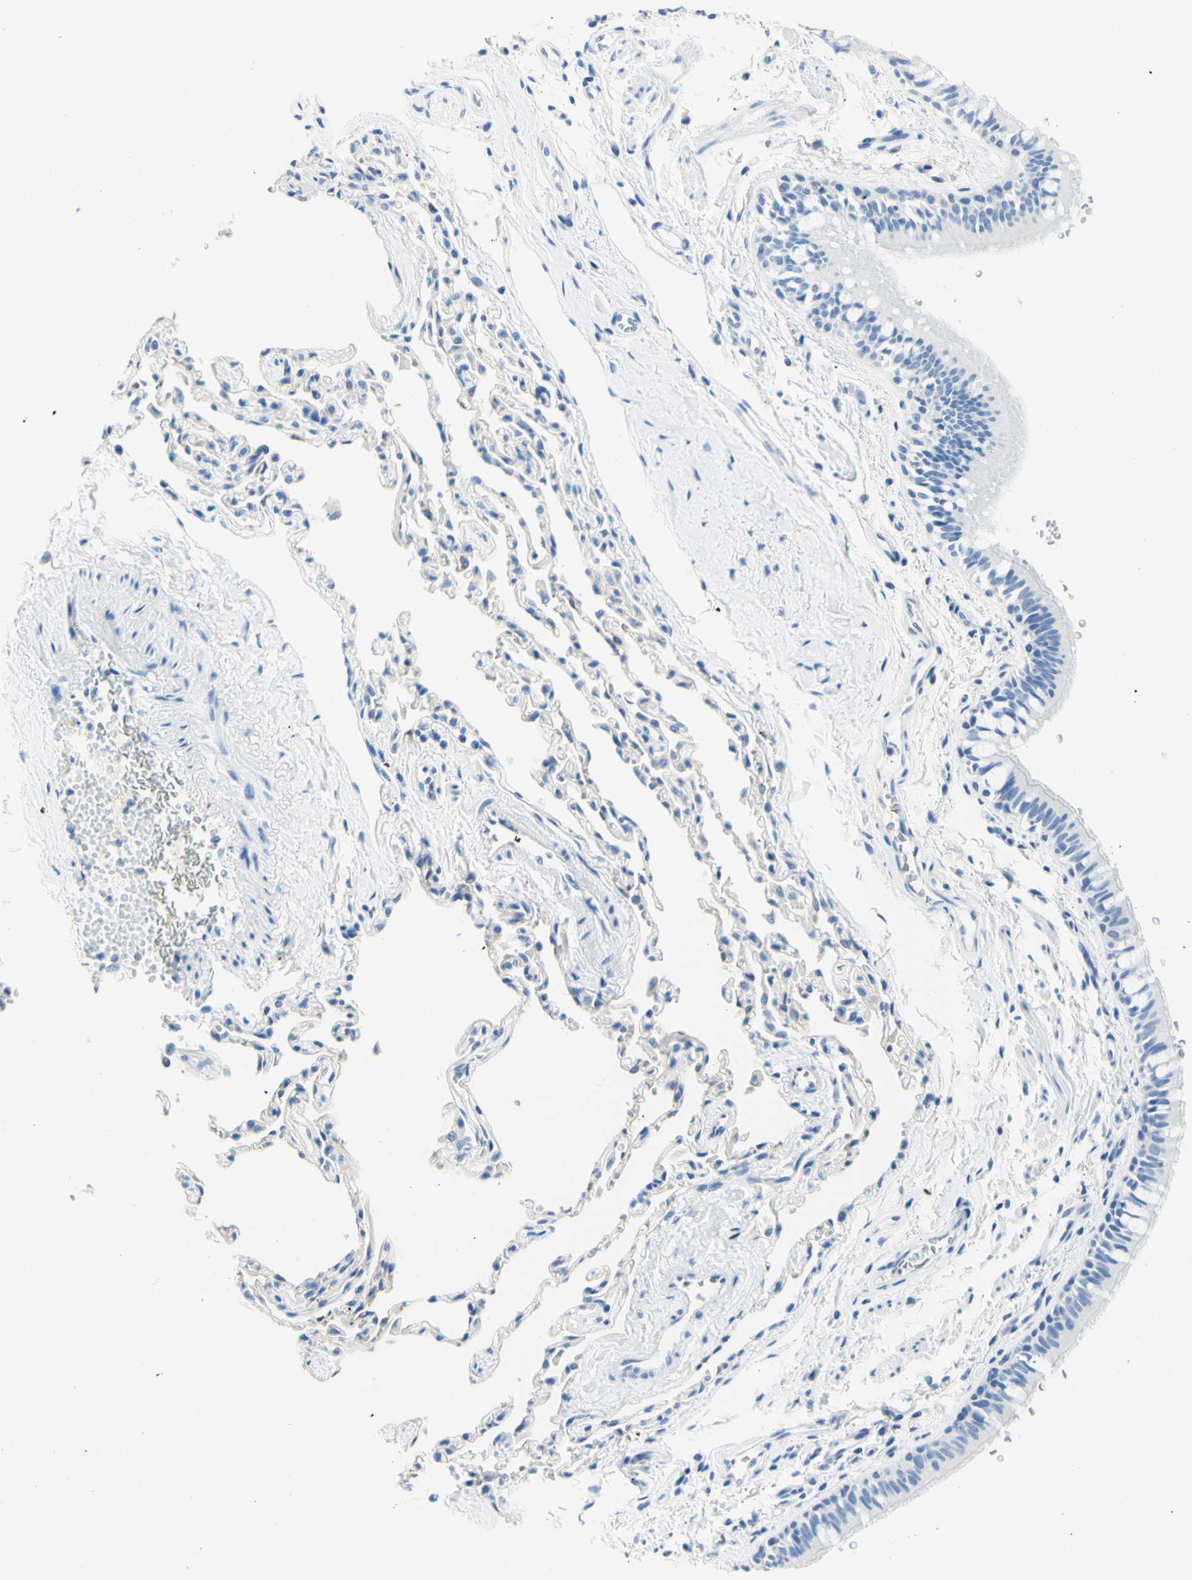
{"staining": {"intensity": "negative", "quantity": "none", "location": "none"}, "tissue": "bronchus", "cell_type": "Respiratory epithelial cells", "image_type": "normal", "snomed": [{"axis": "morphology", "description": "Normal tissue, NOS"}, {"axis": "topography", "description": "Bronchus"}, {"axis": "topography", "description": "Lung"}], "caption": "This image is of unremarkable bronchus stained with immunohistochemistry to label a protein in brown with the nuclei are counter-stained blue. There is no staining in respiratory epithelial cells. (Stains: DAB (3,3'-diaminobenzidine) immunohistochemistry with hematoxylin counter stain, Microscopy: brightfield microscopy at high magnification).", "gene": "HPCA", "patient": {"sex": "male", "age": 64}}